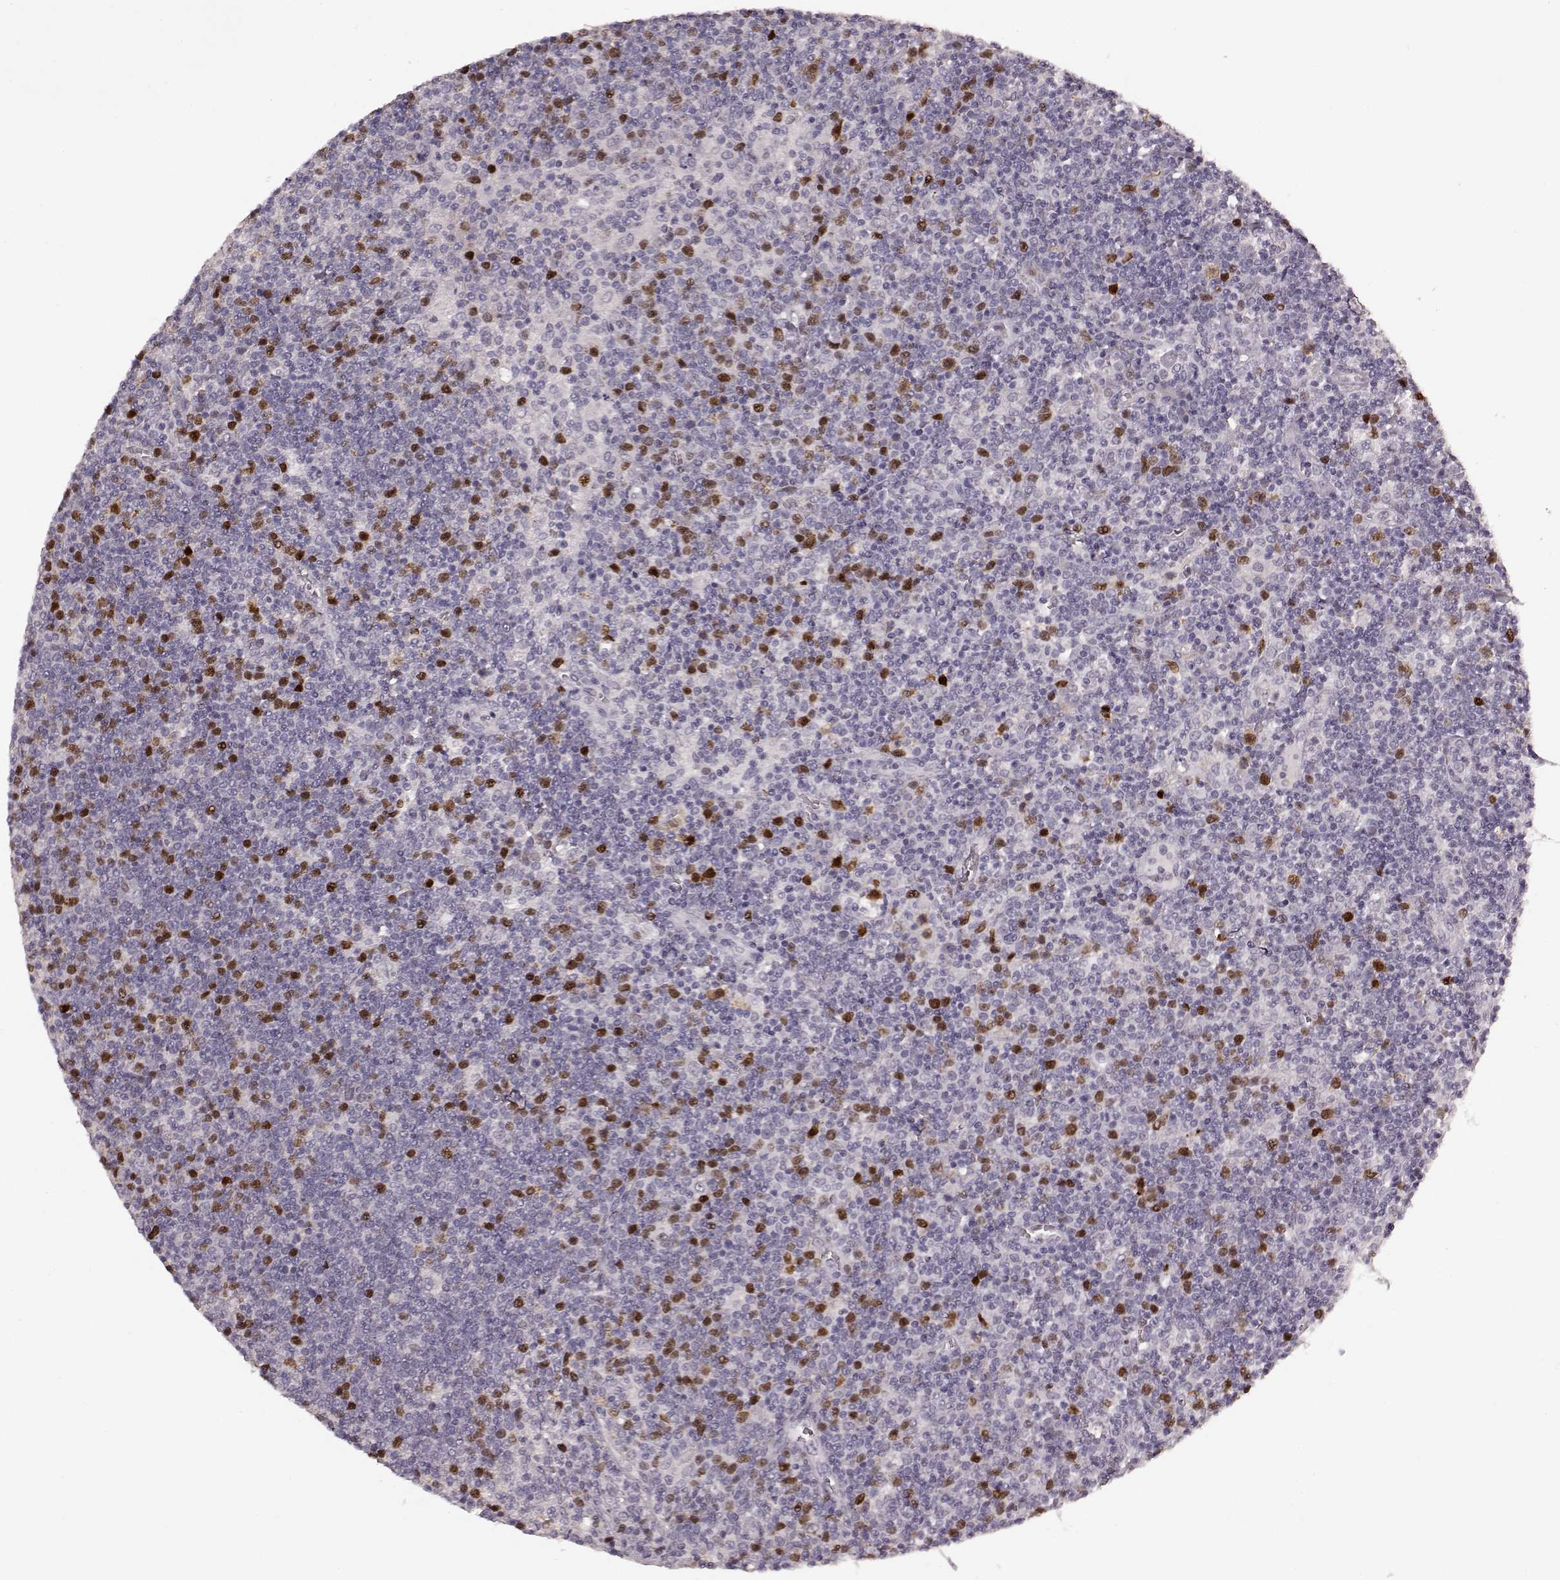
{"staining": {"intensity": "strong", "quantity": "<25%", "location": "nuclear"}, "tissue": "lymphoma", "cell_type": "Tumor cells", "image_type": "cancer", "snomed": [{"axis": "morphology", "description": "Malignant lymphoma, non-Hodgkin's type, High grade"}, {"axis": "topography", "description": "Lymph node"}], "caption": "There is medium levels of strong nuclear staining in tumor cells of lymphoma, as demonstrated by immunohistochemical staining (brown color).", "gene": "CCNA2", "patient": {"sex": "male", "age": 61}}